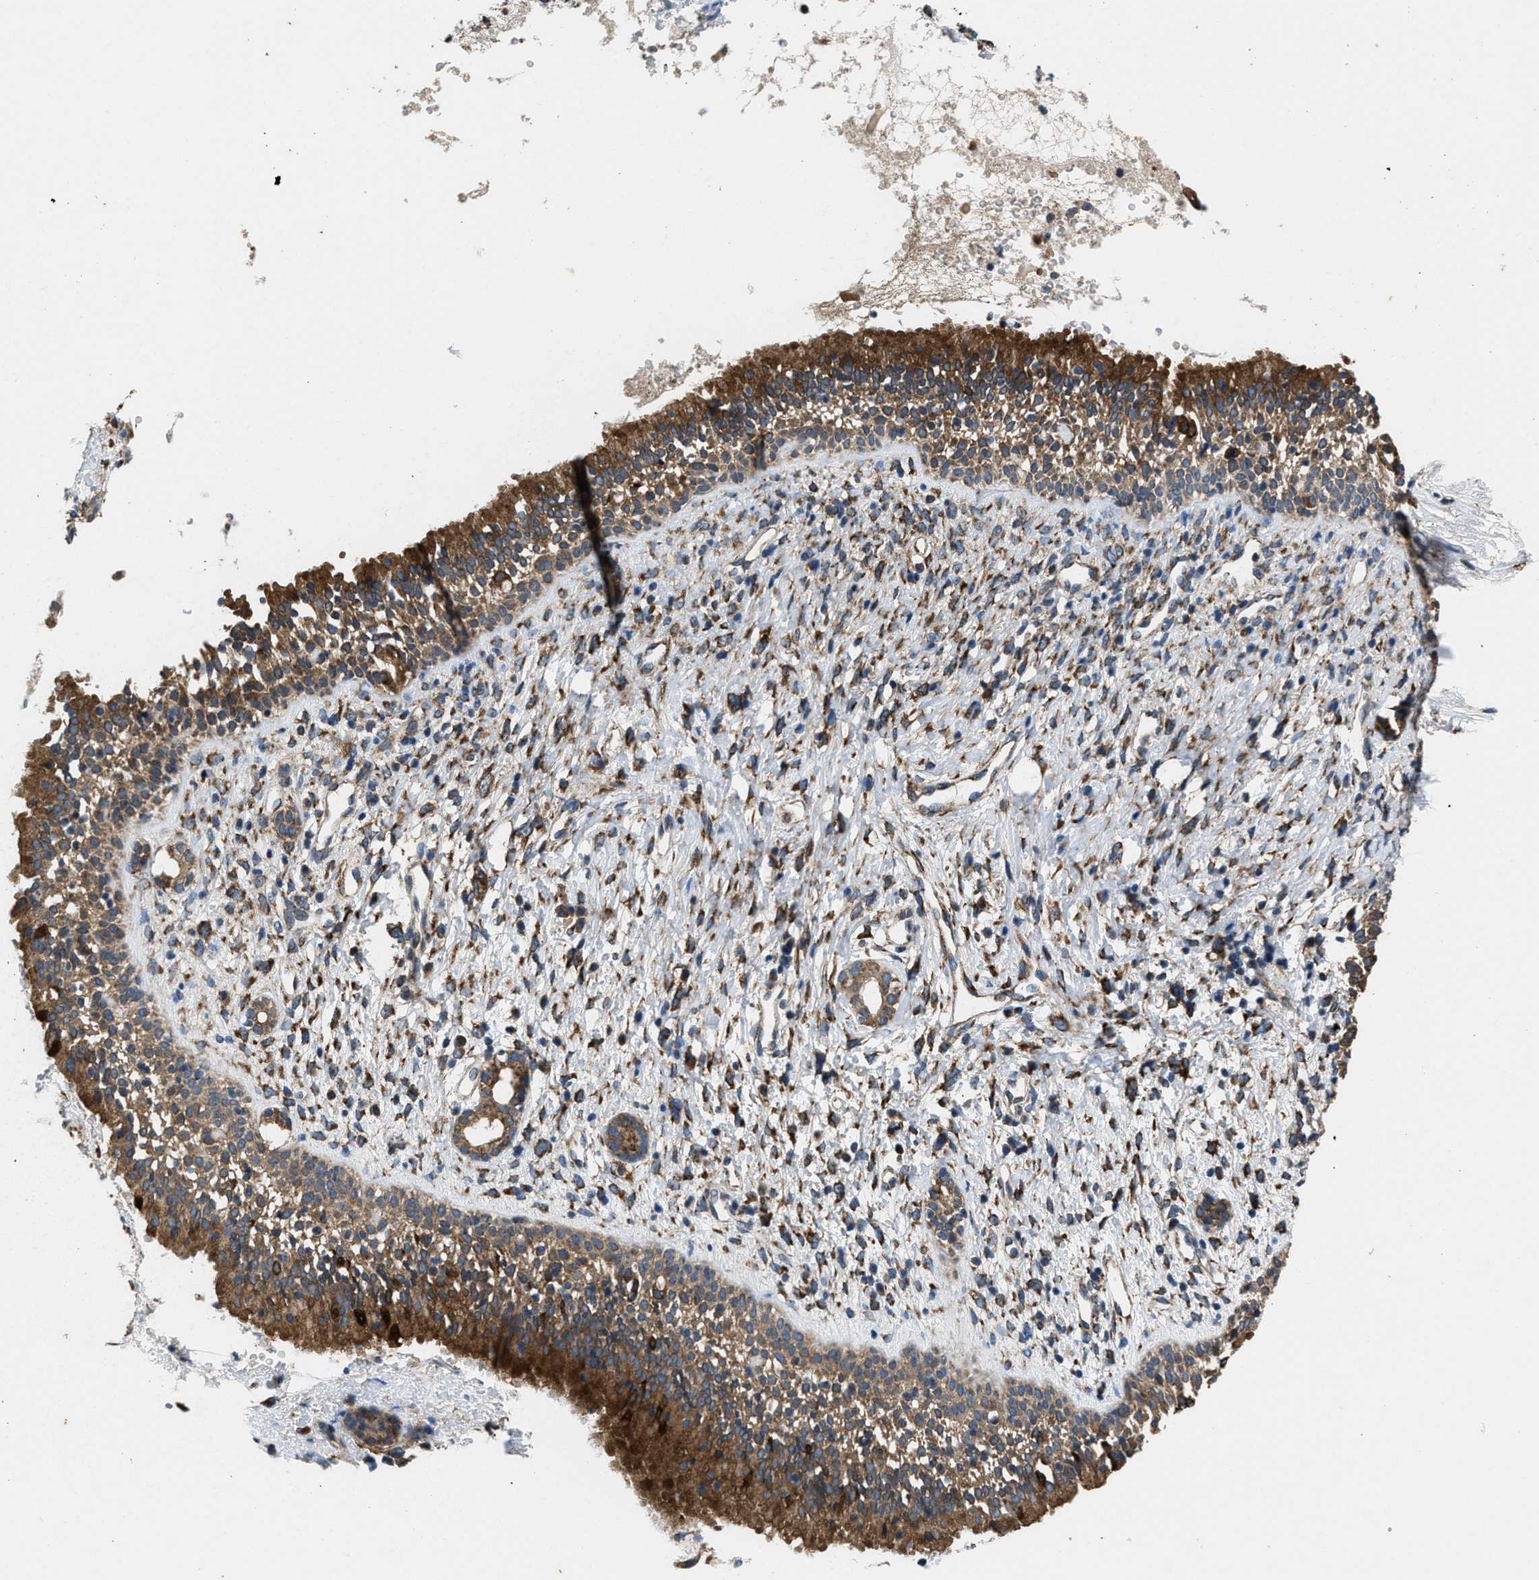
{"staining": {"intensity": "moderate", "quantity": ">75%", "location": "cytoplasmic/membranous"}, "tissue": "nasopharynx", "cell_type": "Respiratory epithelial cells", "image_type": "normal", "snomed": [{"axis": "morphology", "description": "Normal tissue, NOS"}, {"axis": "topography", "description": "Nasopharynx"}], "caption": "Respiratory epithelial cells demonstrate moderate cytoplasmic/membranous expression in approximately >75% of cells in normal nasopharynx.", "gene": "PDP1", "patient": {"sex": "male", "age": 22}}